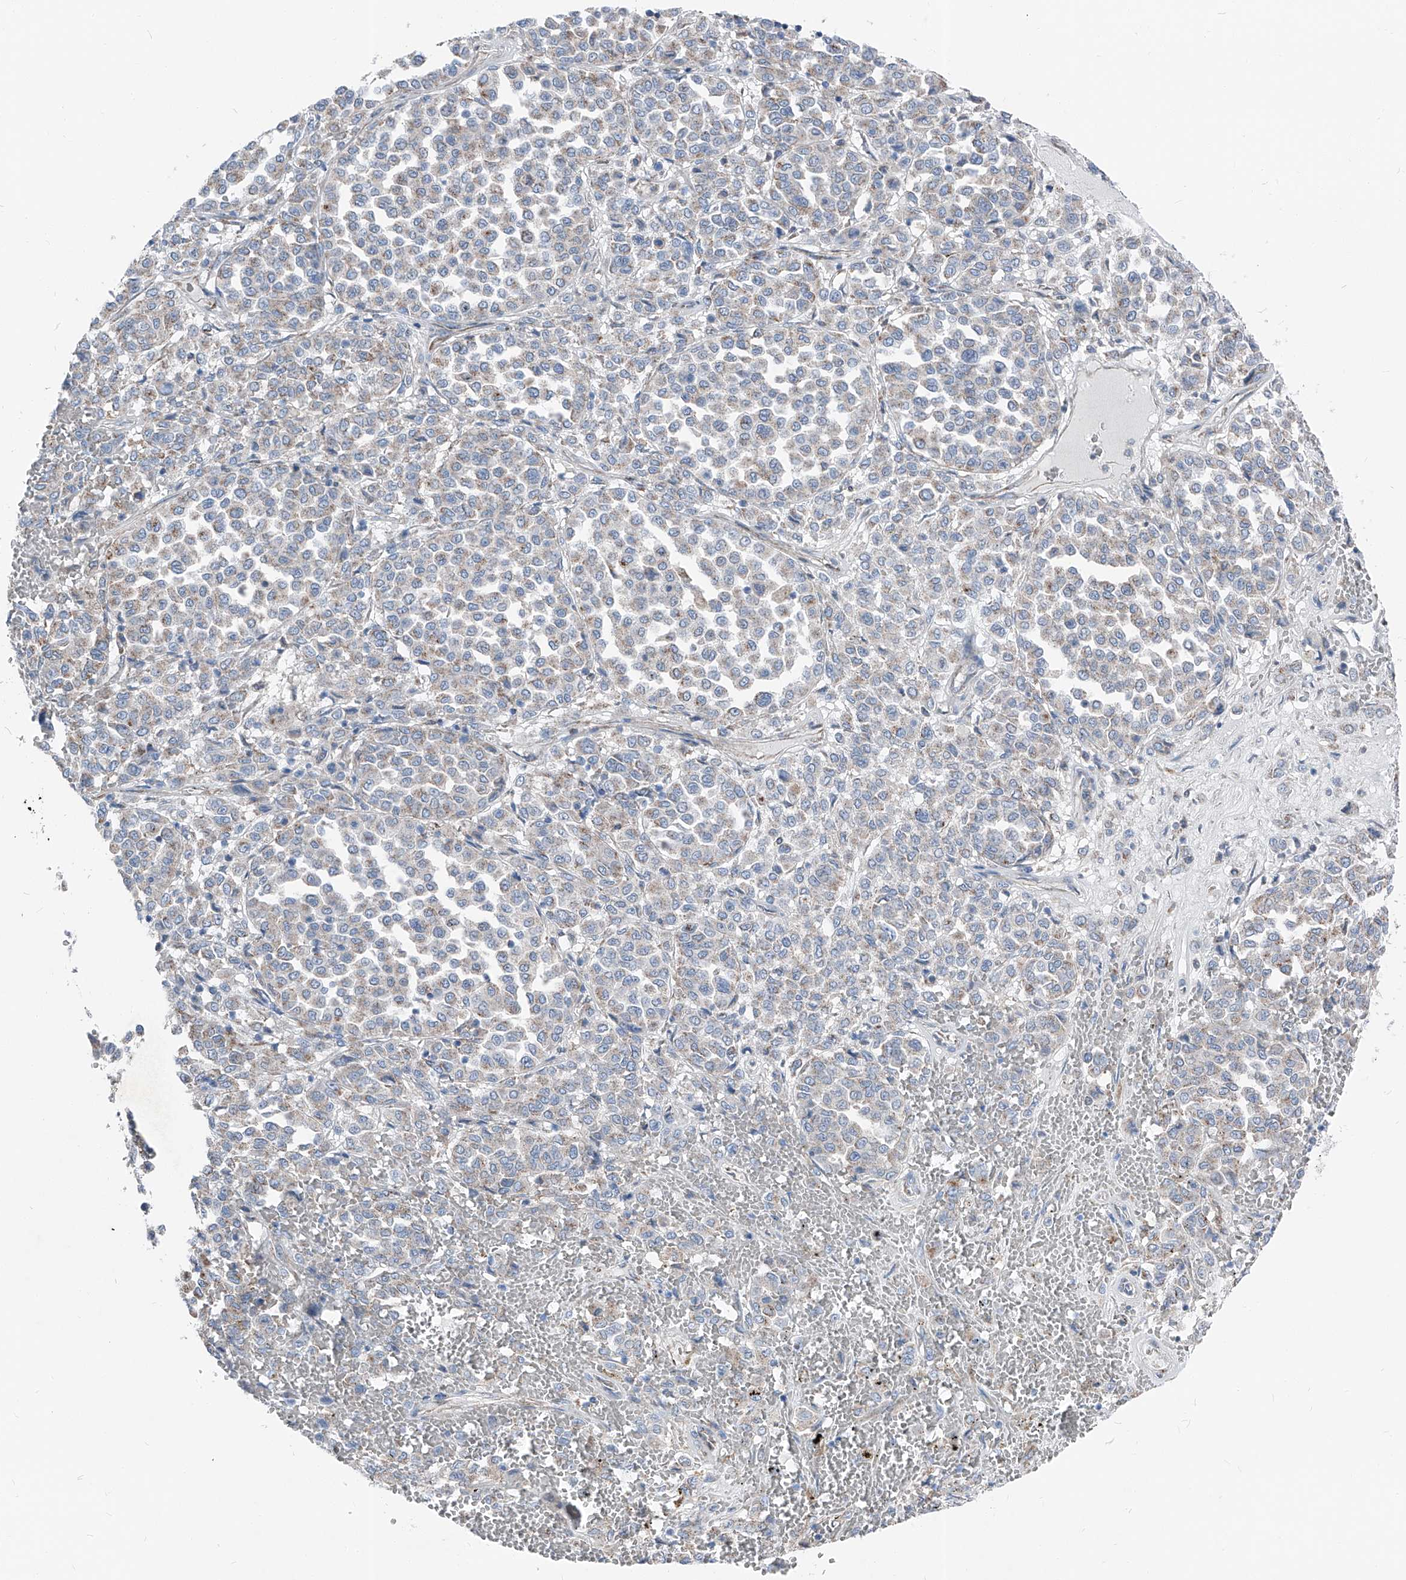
{"staining": {"intensity": "weak", "quantity": "<25%", "location": "cytoplasmic/membranous"}, "tissue": "melanoma", "cell_type": "Tumor cells", "image_type": "cancer", "snomed": [{"axis": "morphology", "description": "Malignant melanoma, Metastatic site"}, {"axis": "topography", "description": "Pancreas"}], "caption": "IHC photomicrograph of neoplastic tissue: malignant melanoma (metastatic site) stained with DAB (3,3'-diaminobenzidine) reveals no significant protein staining in tumor cells. (DAB immunohistochemistry, high magnification).", "gene": "AGPS", "patient": {"sex": "female", "age": 30}}